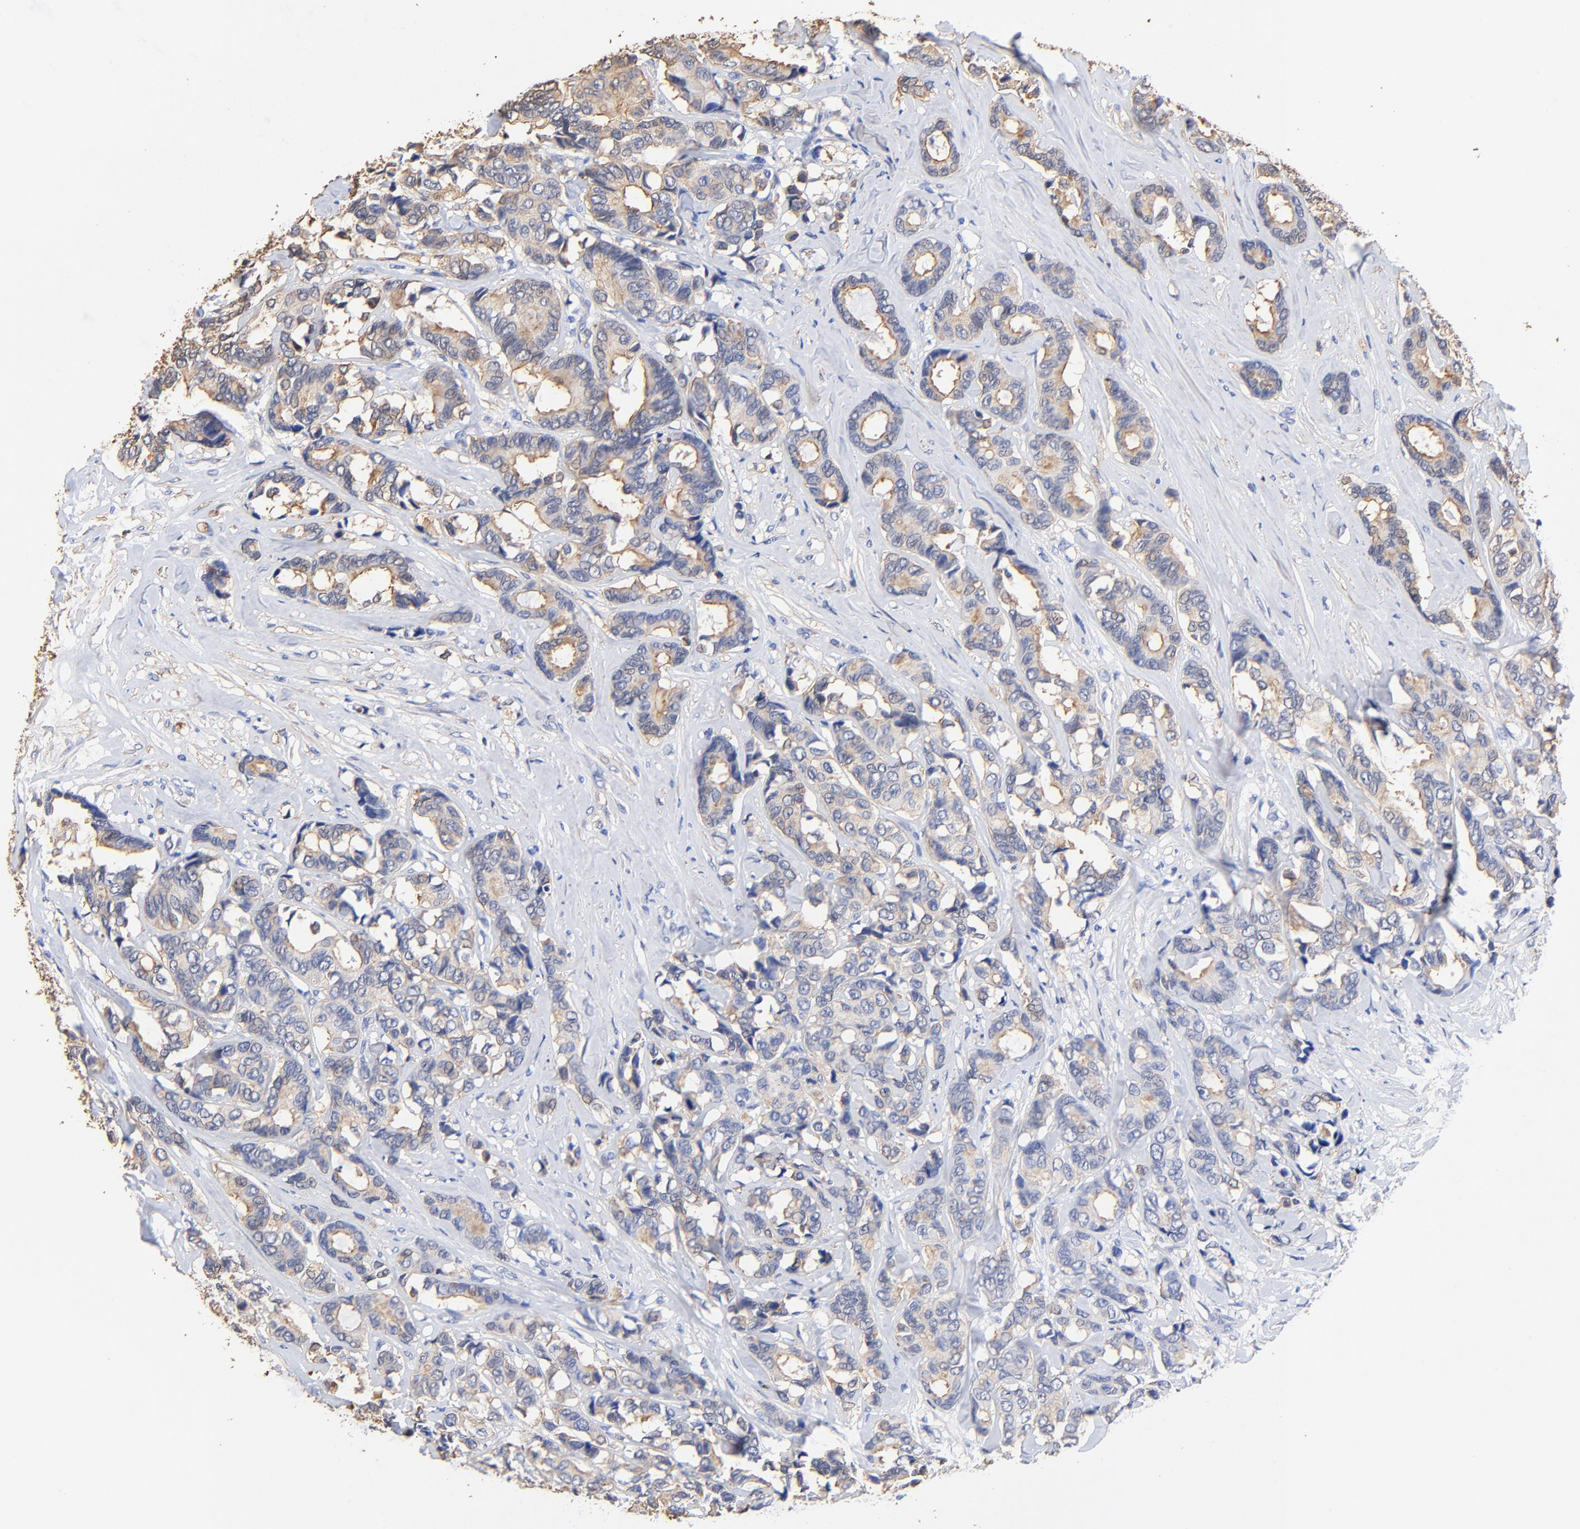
{"staining": {"intensity": "weak", "quantity": "25%-75%", "location": "cytoplasmic/membranous"}, "tissue": "breast cancer", "cell_type": "Tumor cells", "image_type": "cancer", "snomed": [{"axis": "morphology", "description": "Duct carcinoma"}, {"axis": "topography", "description": "Breast"}], "caption": "High-magnification brightfield microscopy of breast invasive ductal carcinoma stained with DAB (3,3'-diaminobenzidine) (brown) and counterstained with hematoxylin (blue). tumor cells exhibit weak cytoplasmic/membranous positivity is present in about25%-75% of cells.", "gene": "TAGLN2", "patient": {"sex": "female", "age": 87}}